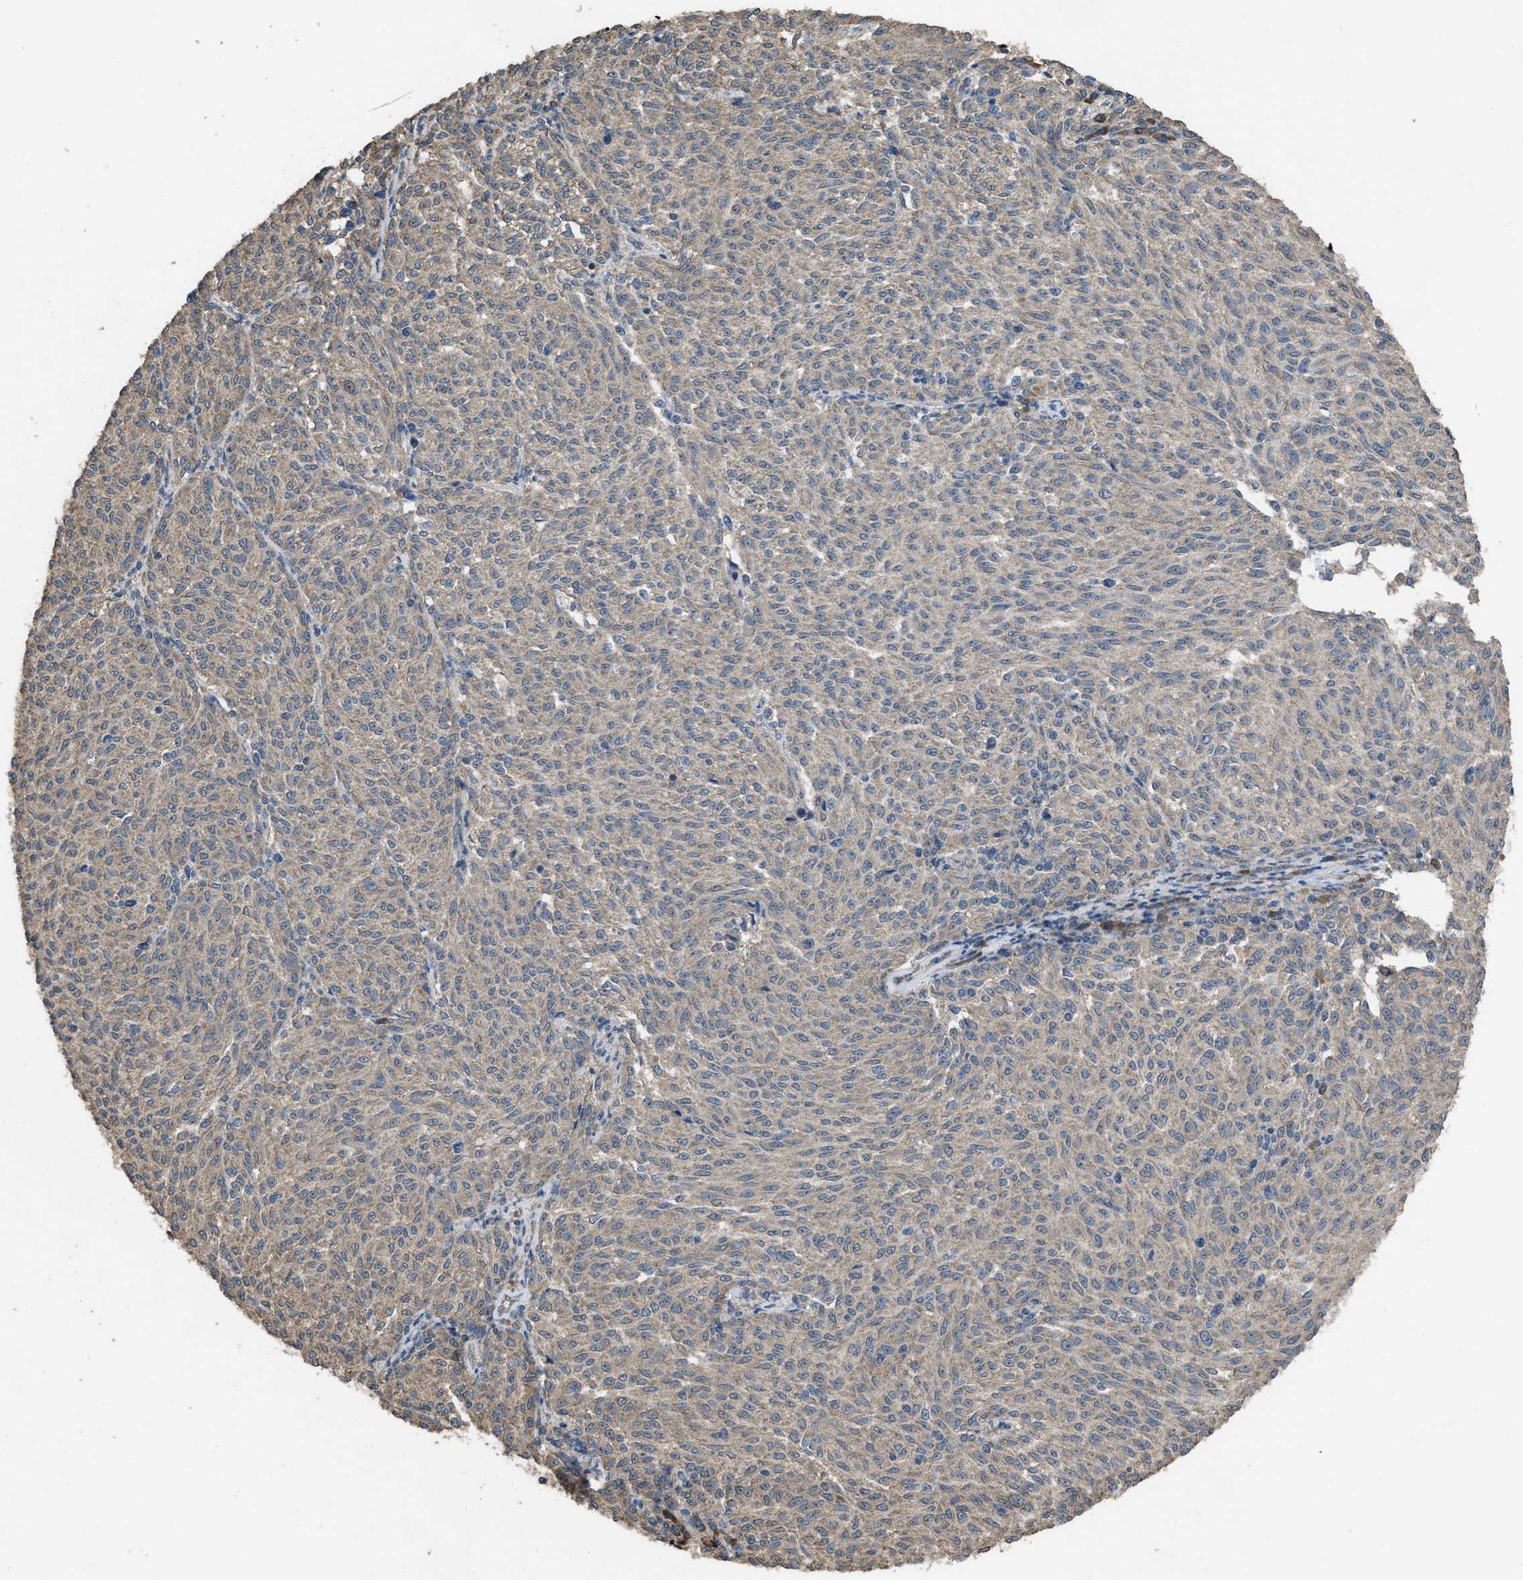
{"staining": {"intensity": "weak", "quantity": ">75%", "location": "cytoplasmic/membranous"}, "tissue": "melanoma", "cell_type": "Tumor cells", "image_type": "cancer", "snomed": [{"axis": "morphology", "description": "Malignant melanoma, NOS"}, {"axis": "topography", "description": "Skin"}], "caption": "The image shows immunohistochemical staining of melanoma. There is weak cytoplasmic/membranous staining is seen in approximately >75% of tumor cells.", "gene": "ARL6", "patient": {"sex": "female", "age": 72}}